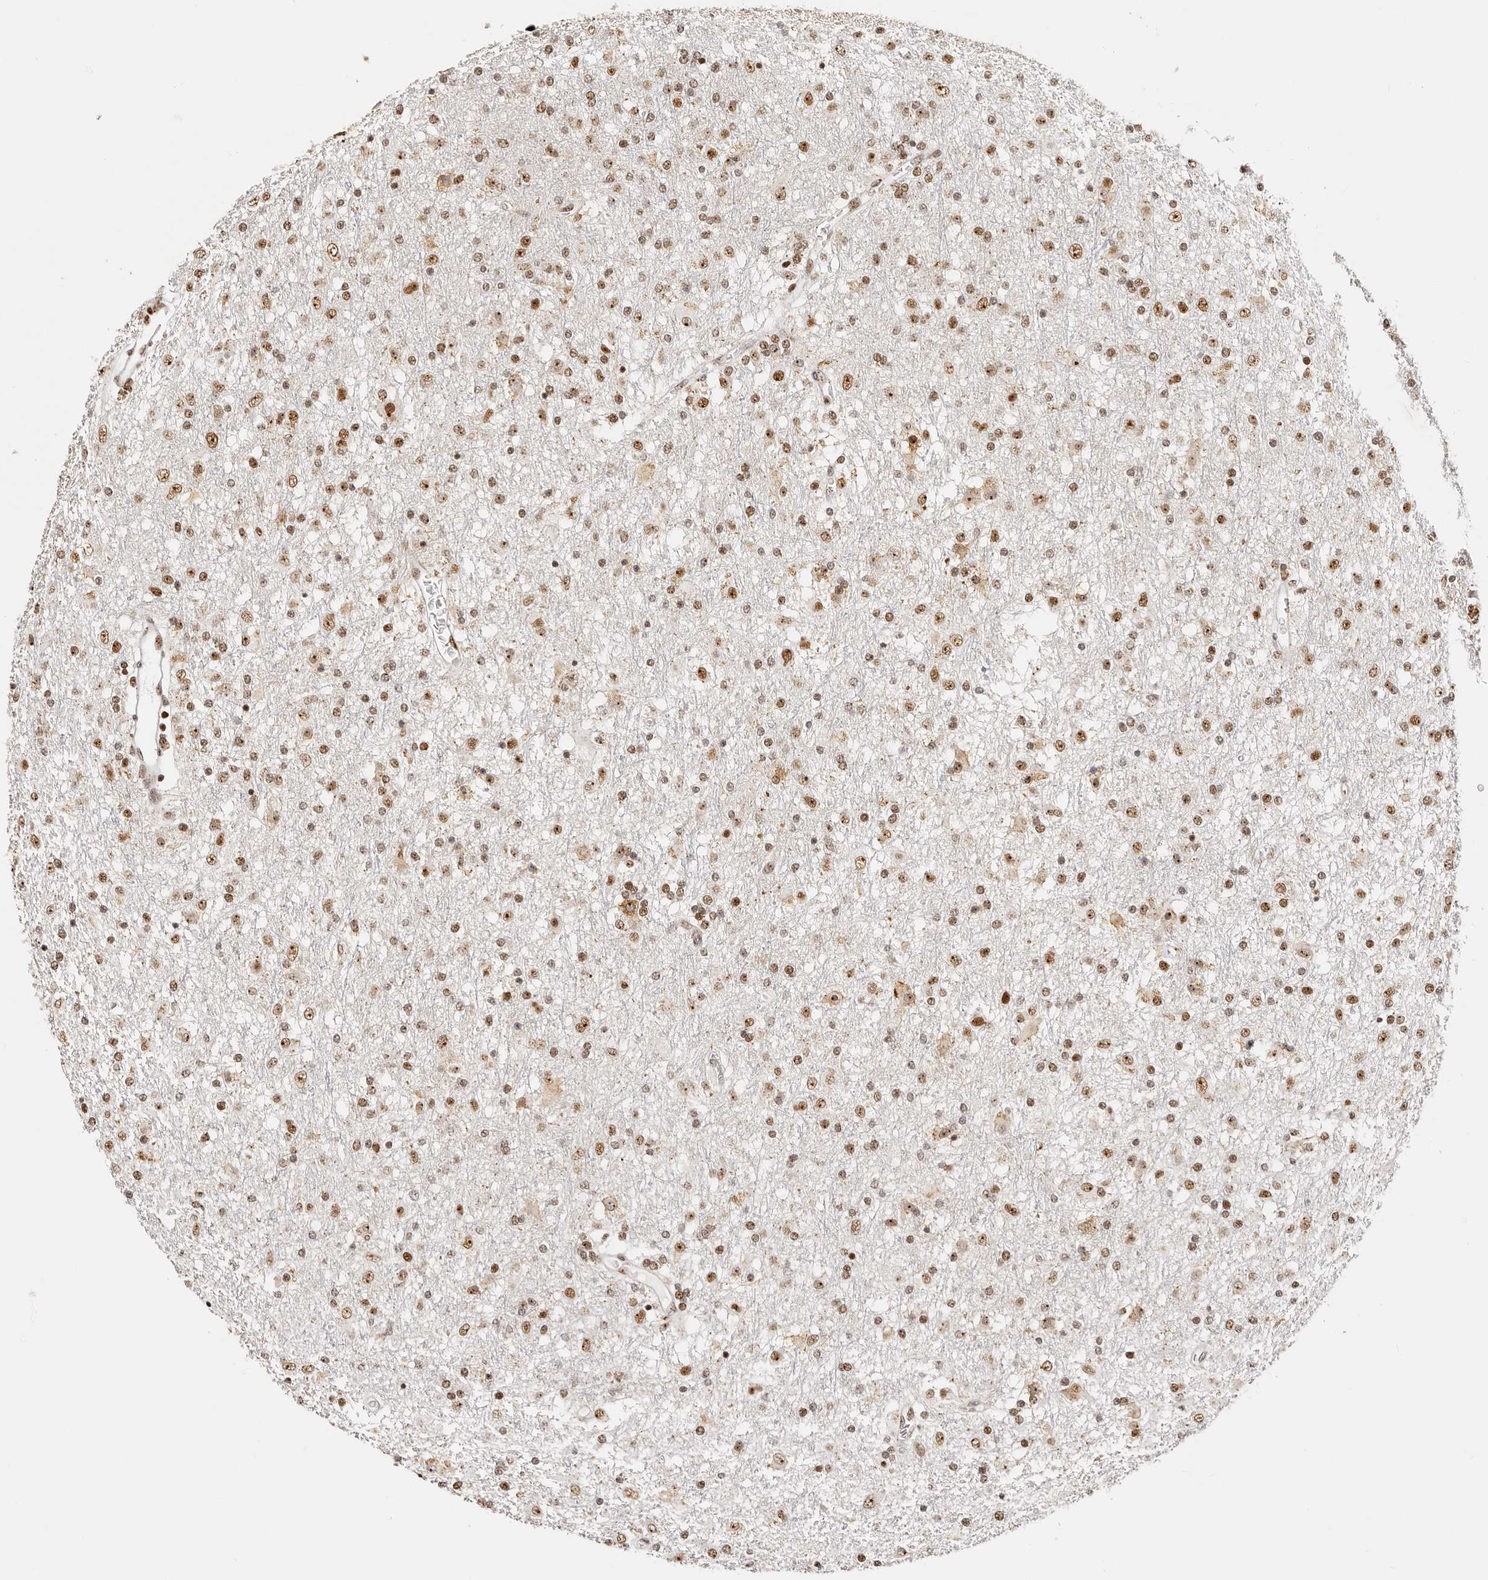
{"staining": {"intensity": "strong", "quantity": ">75%", "location": "nuclear"}, "tissue": "glioma", "cell_type": "Tumor cells", "image_type": "cancer", "snomed": [{"axis": "morphology", "description": "Glioma, malignant, Low grade"}, {"axis": "topography", "description": "Brain"}], "caption": "Immunohistochemistry (IHC) staining of glioma, which exhibits high levels of strong nuclear staining in about >75% of tumor cells indicating strong nuclear protein expression. The staining was performed using DAB (brown) for protein detection and nuclei were counterstained in hematoxylin (blue).", "gene": "IQGAP3", "patient": {"sex": "male", "age": 65}}